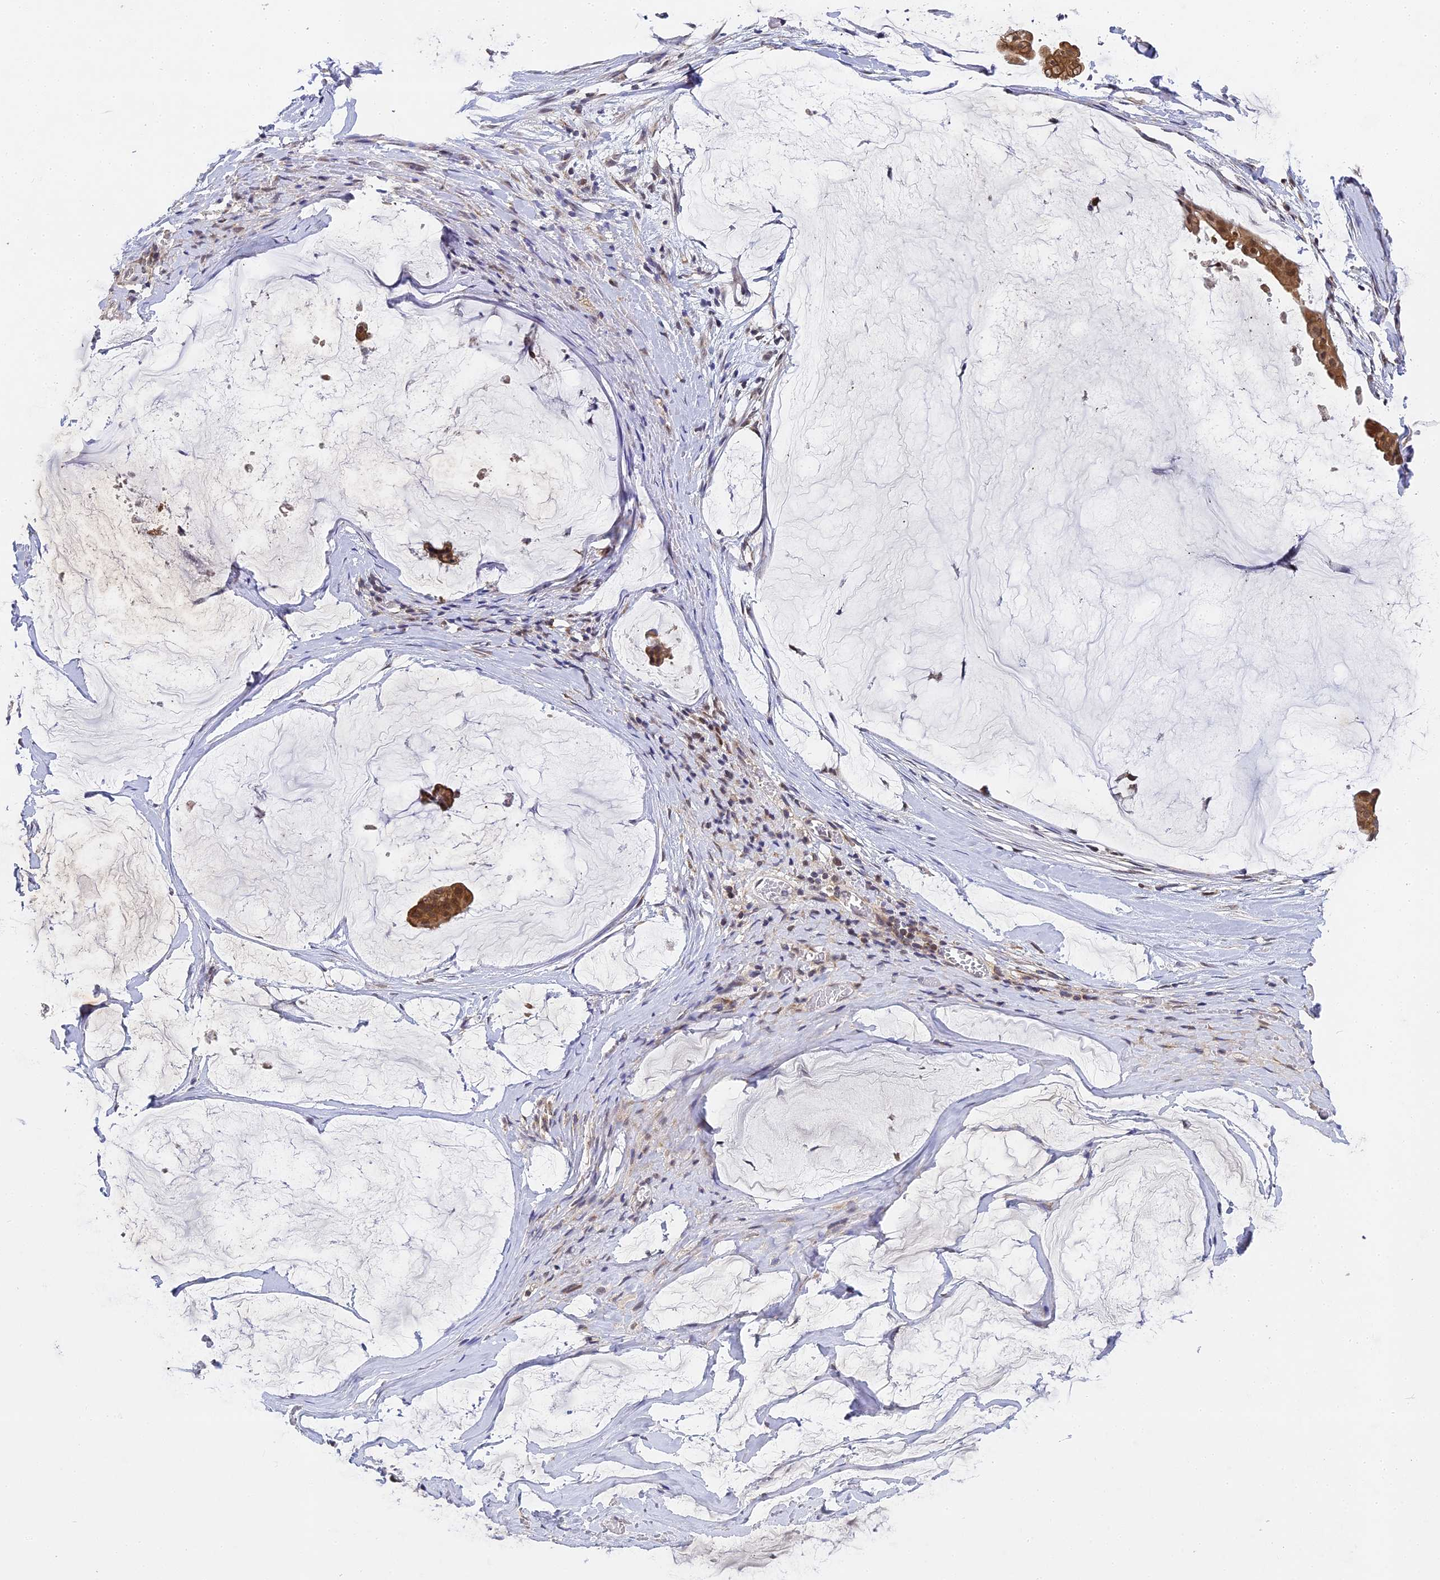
{"staining": {"intensity": "moderate", "quantity": ">75%", "location": "cytoplasmic/membranous,nuclear"}, "tissue": "ovarian cancer", "cell_type": "Tumor cells", "image_type": "cancer", "snomed": [{"axis": "morphology", "description": "Cystadenocarcinoma, mucinous, NOS"}, {"axis": "topography", "description": "Ovary"}], "caption": "Ovarian mucinous cystadenocarcinoma stained with IHC shows moderate cytoplasmic/membranous and nuclear expression in about >75% of tumor cells.", "gene": "DNAAF10", "patient": {"sex": "female", "age": 73}}